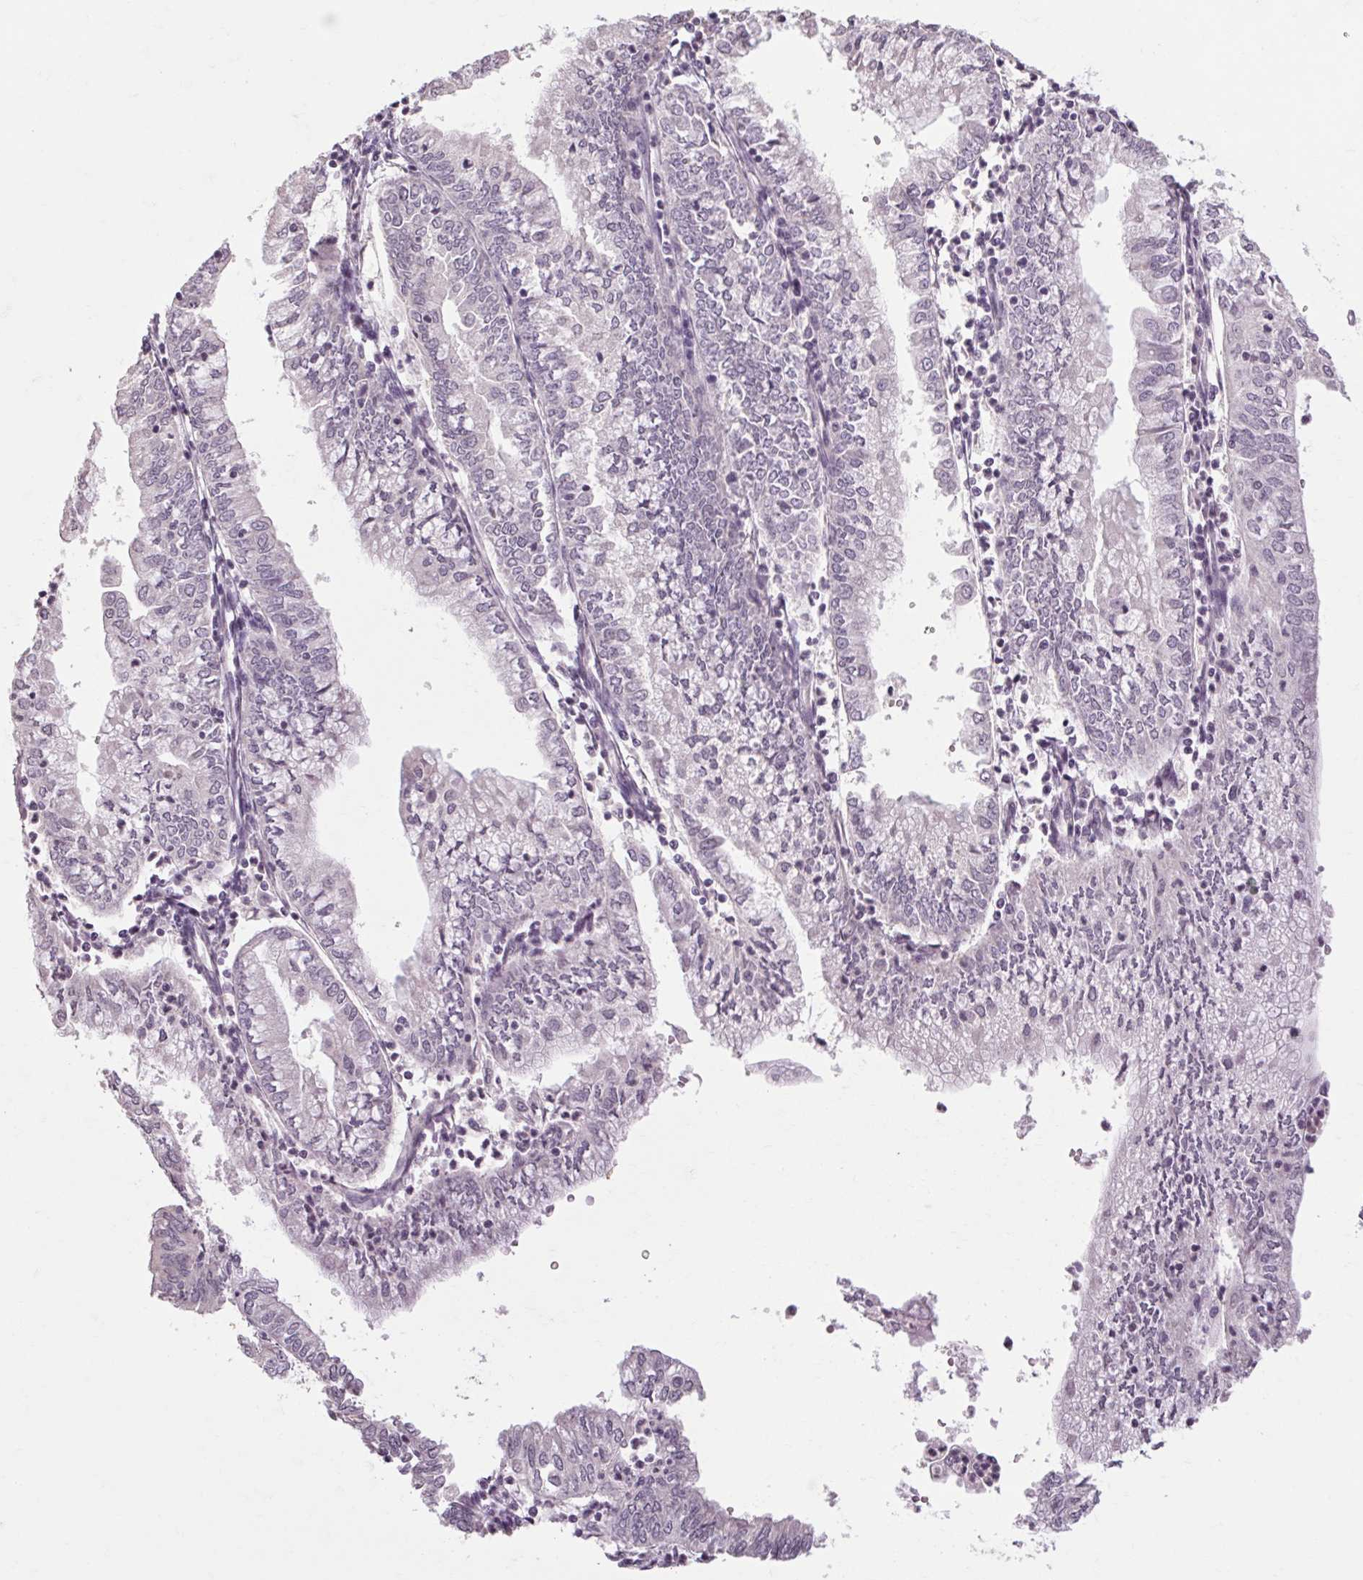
{"staining": {"intensity": "negative", "quantity": "none", "location": "none"}, "tissue": "endometrial cancer", "cell_type": "Tumor cells", "image_type": "cancer", "snomed": [{"axis": "morphology", "description": "Adenocarcinoma, NOS"}, {"axis": "topography", "description": "Endometrium"}], "caption": "Adenocarcinoma (endometrial) stained for a protein using immunohistochemistry (IHC) demonstrates no positivity tumor cells.", "gene": "POMC", "patient": {"sex": "female", "age": 55}}